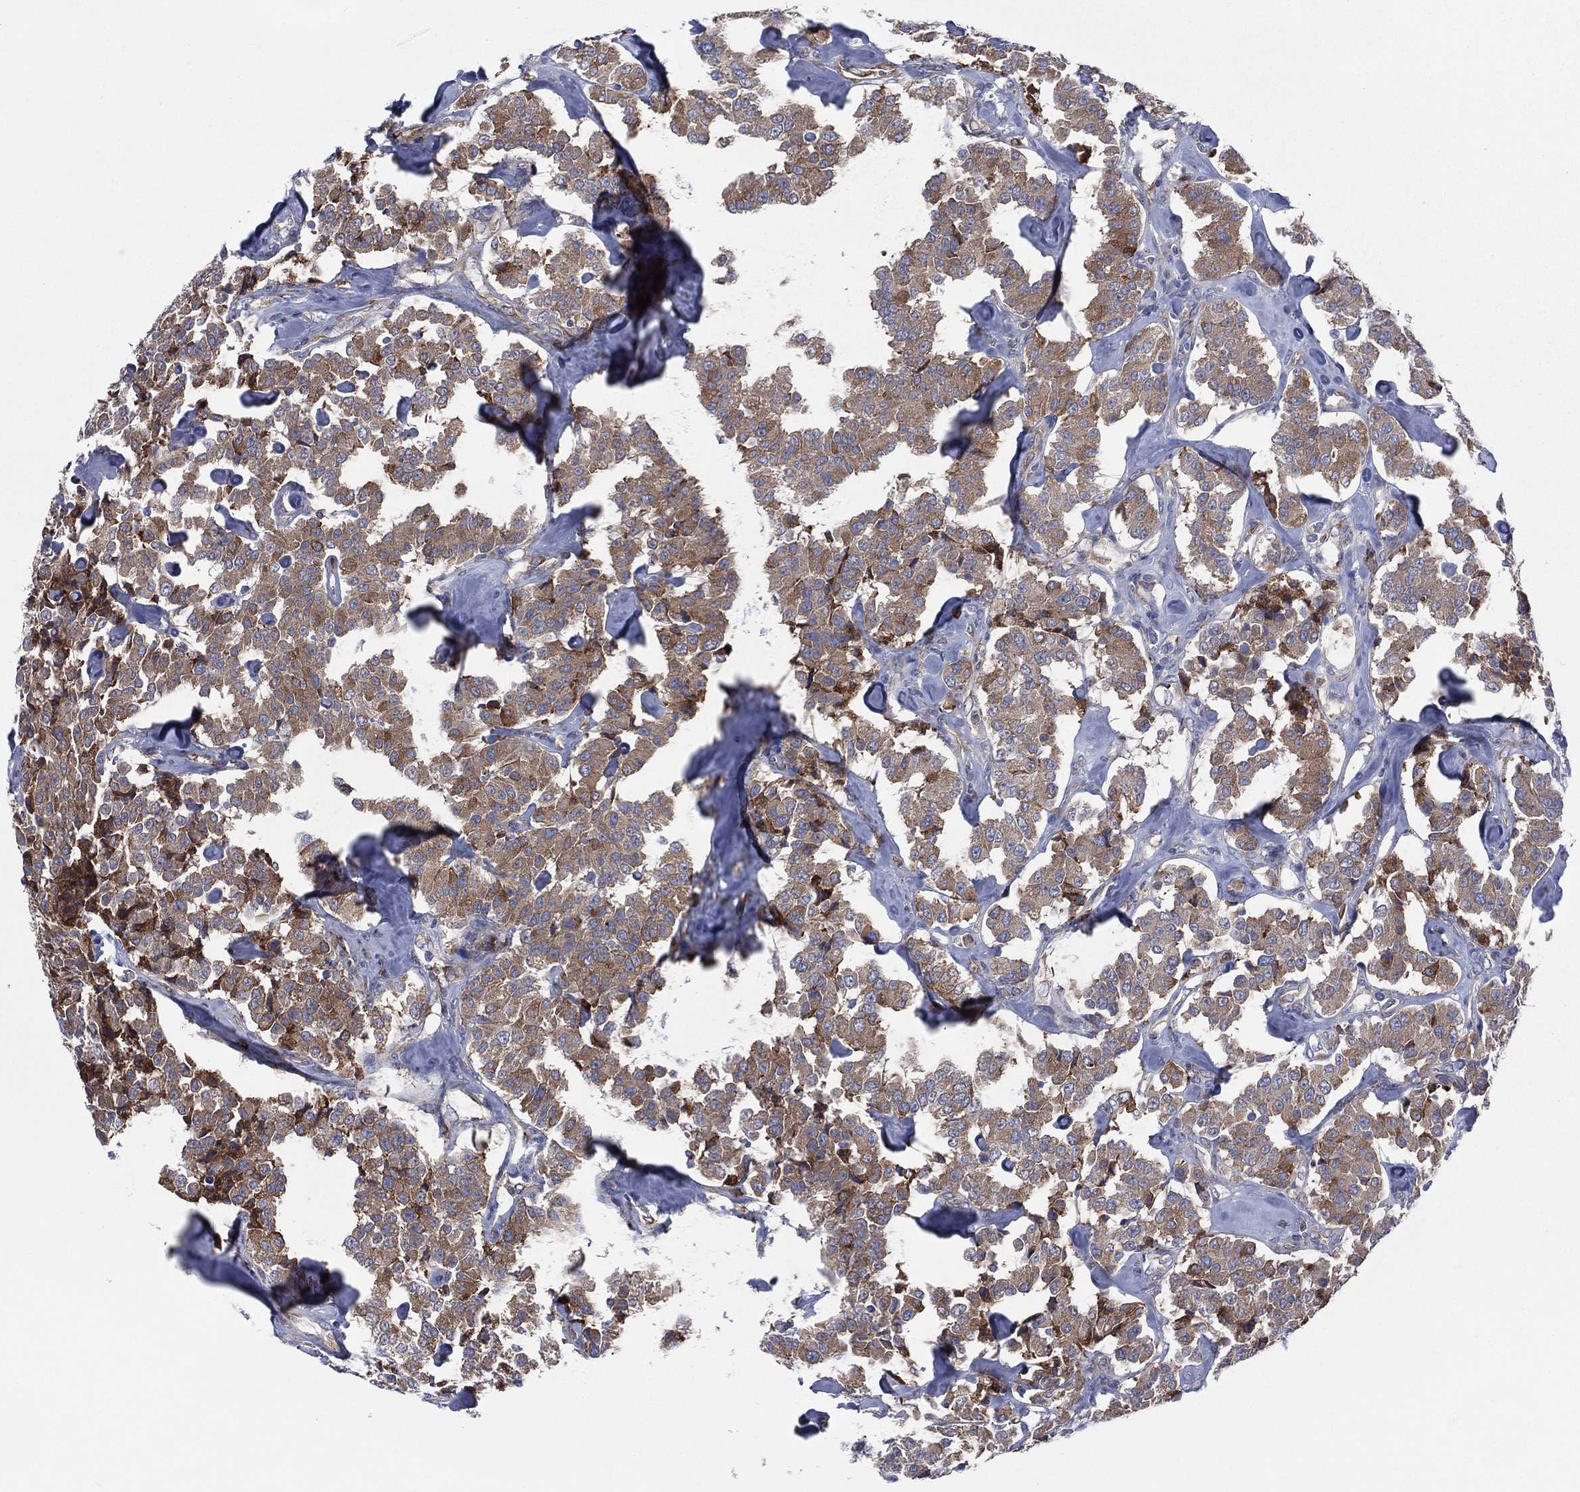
{"staining": {"intensity": "moderate", "quantity": ">75%", "location": "cytoplasmic/membranous"}, "tissue": "carcinoid", "cell_type": "Tumor cells", "image_type": "cancer", "snomed": [{"axis": "morphology", "description": "Carcinoid, malignant, NOS"}, {"axis": "topography", "description": "Pancreas"}], "caption": "Immunohistochemistry histopathology image of carcinoid stained for a protein (brown), which exhibits medium levels of moderate cytoplasmic/membranous expression in approximately >75% of tumor cells.", "gene": "CCDC159", "patient": {"sex": "male", "age": 41}}